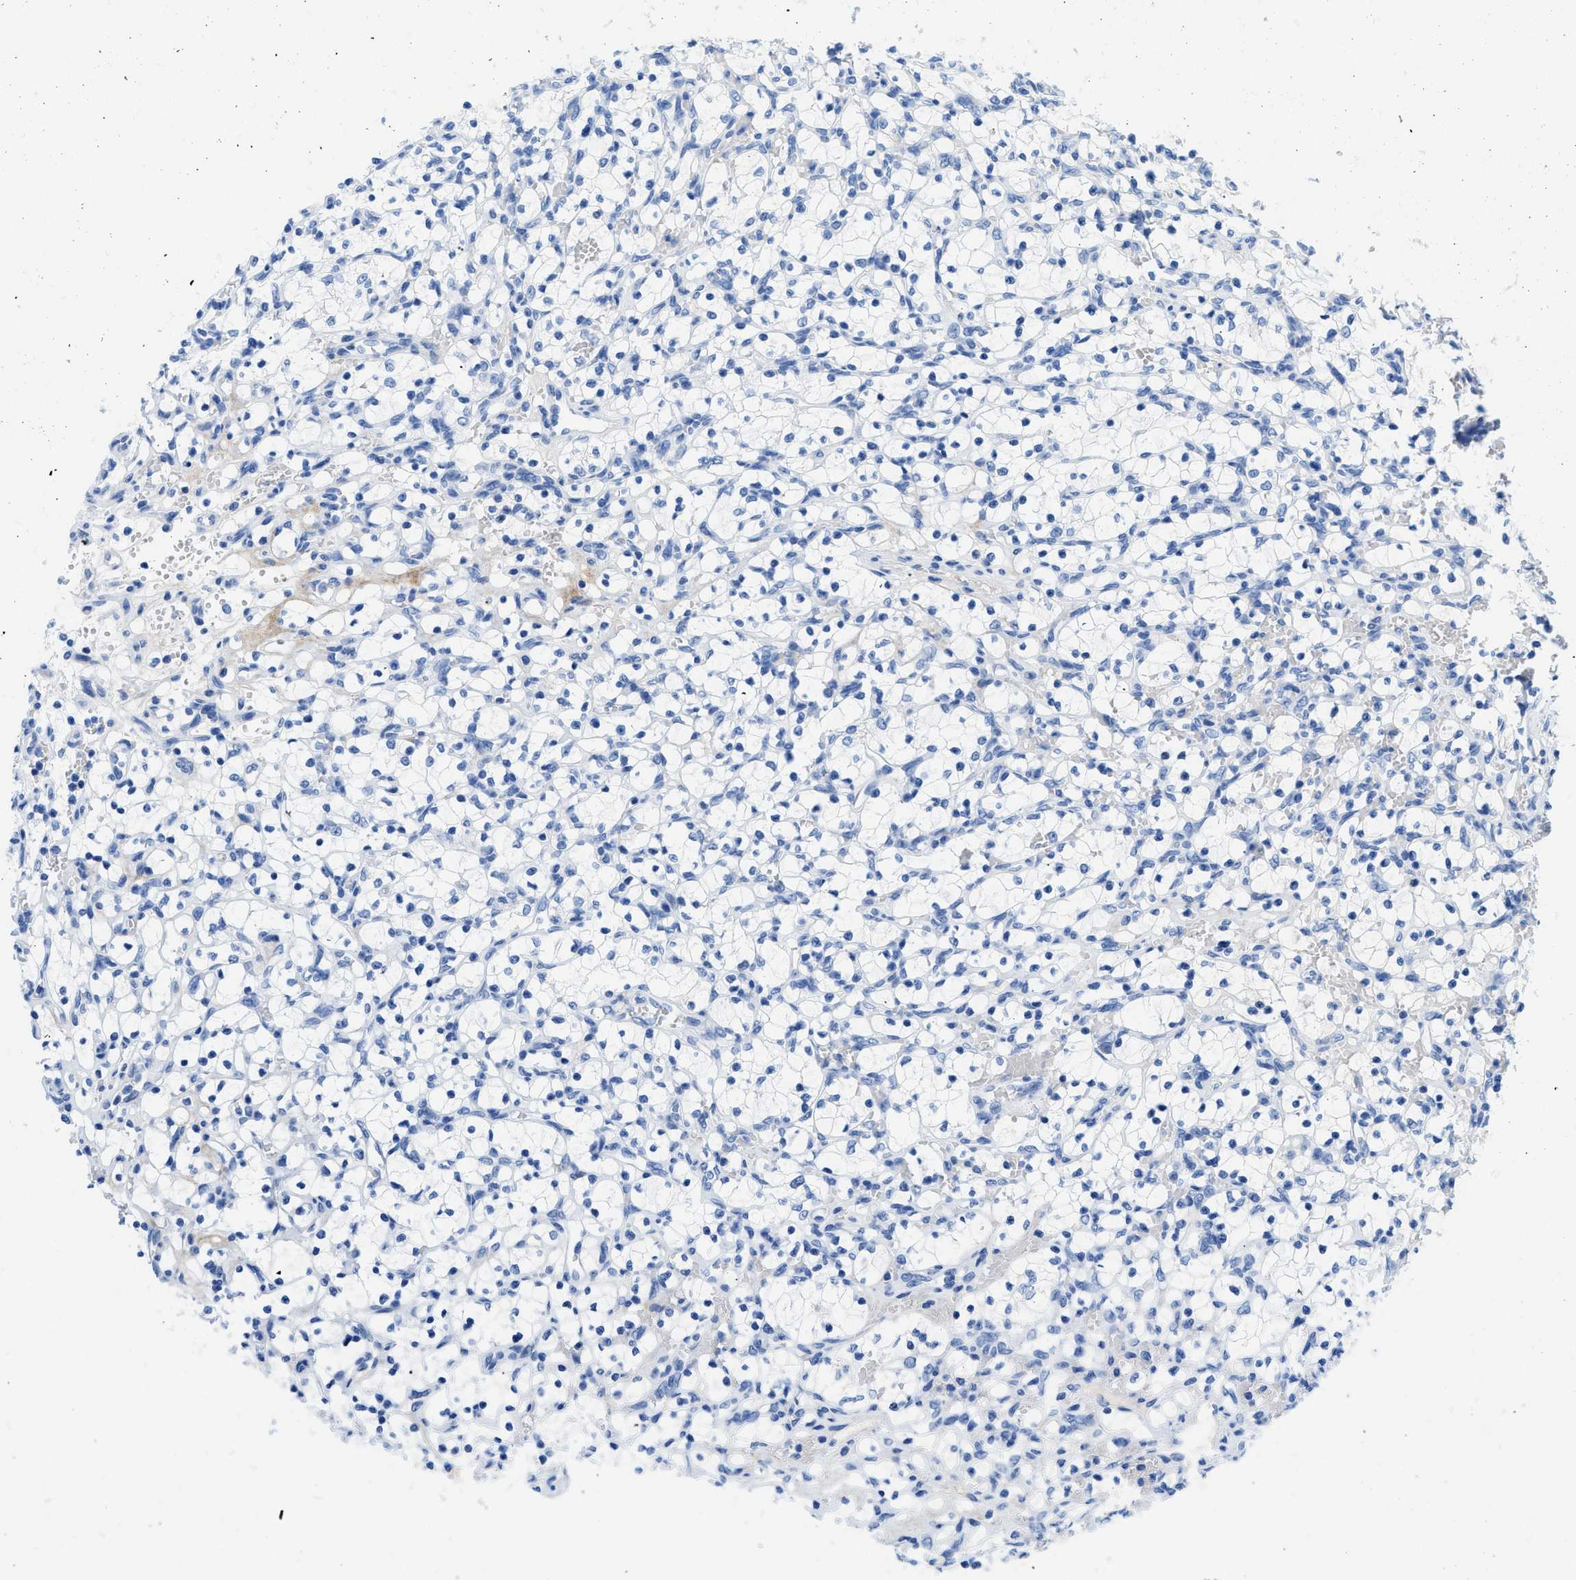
{"staining": {"intensity": "negative", "quantity": "none", "location": "none"}, "tissue": "renal cancer", "cell_type": "Tumor cells", "image_type": "cancer", "snomed": [{"axis": "morphology", "description": "Adenocarcinoma, NOS"}, {"axis": "topography", "description": "Kidney"}], "caption": "The image demonstrates no significant staining in tumor cells of adenocarcinoma (renal).", "gene": "COL3A1", "patient": {"sex": "female", "age": 69}}